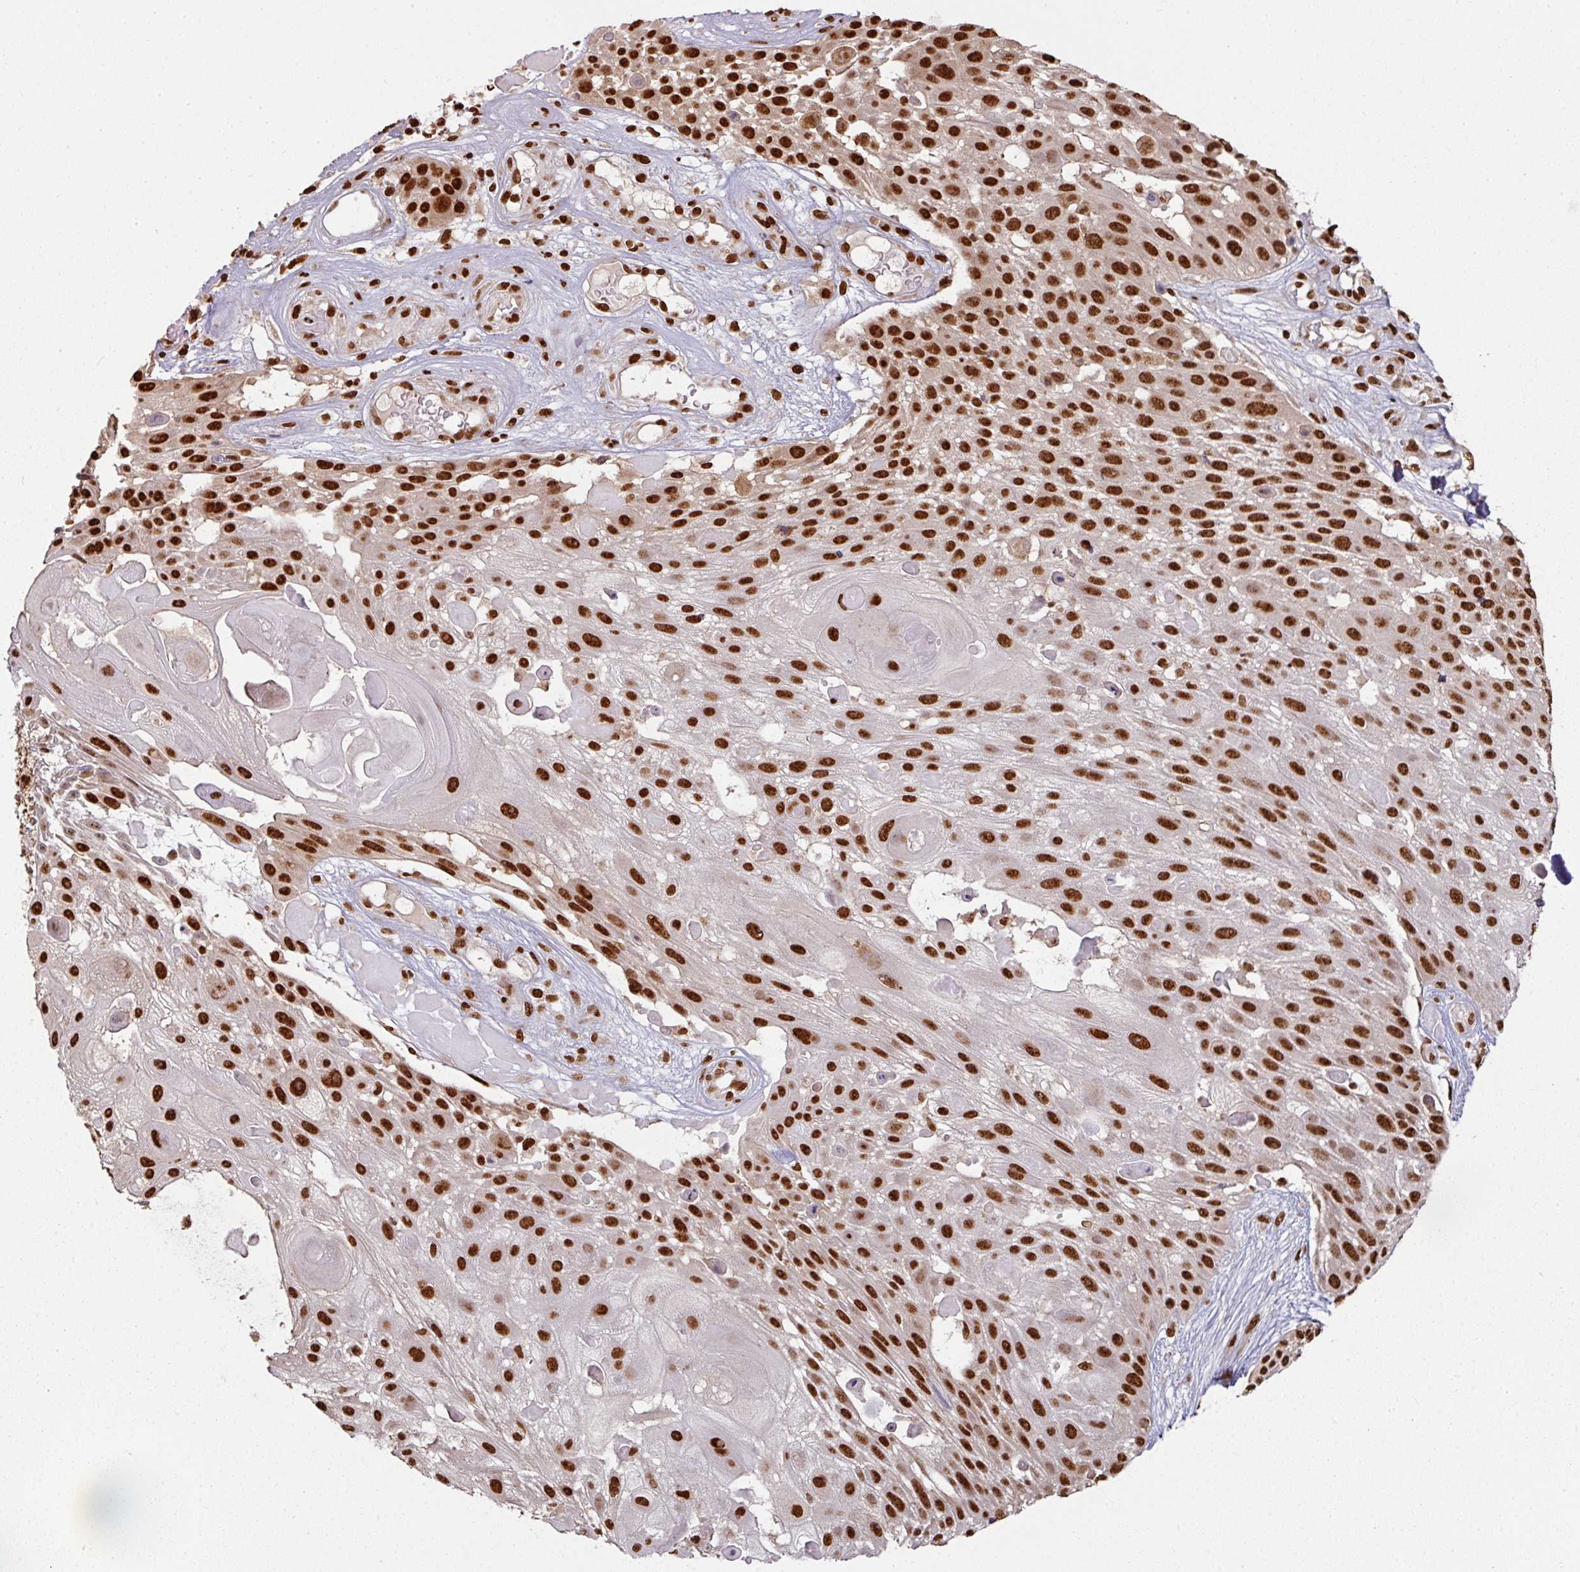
{"staining": {"intensity": "strong", "quantity": ">75%", "location": "nuclear"}, "tissue": "skin cancer", "cell_type": "Tumor cells", "image_type": "cancer", "snomed": [{"axis": "morphology", "description": "Squamous cell carcinoma, NOS"}, {"axis": "topography", "description": "Skin"}], "caption": "DAB immunohistochemical staining of human squamous cell carcinoma (skin) shows strong nuclear protein expression in about >75% of tumor cells.", "gene": "SIK3", "patient": {"sex": "female", "age": 86}}